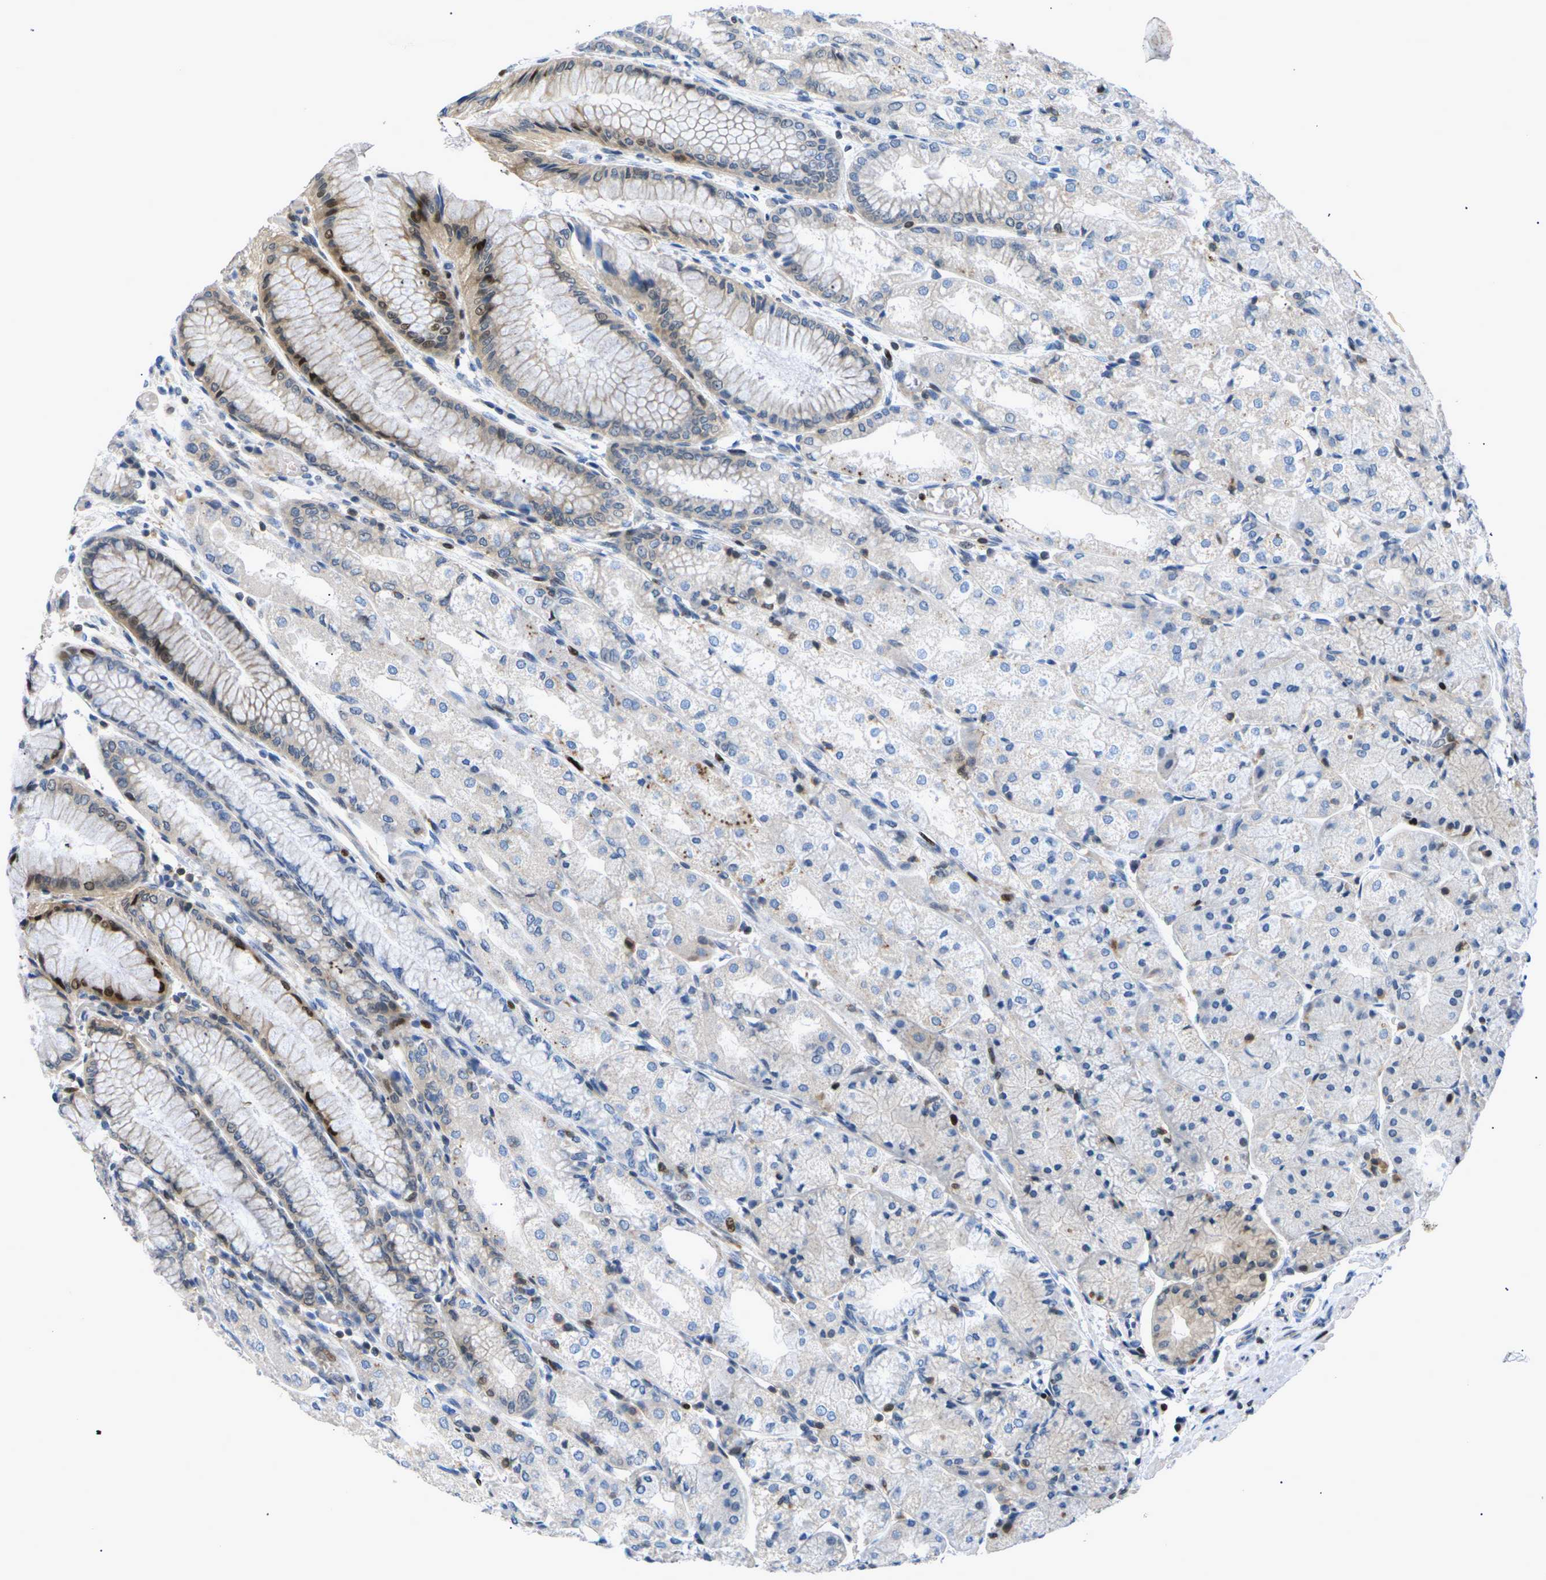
{"staining": {"intensity": "strong", "quantity": "<25%", "location": "cytoplasmic/membranous,nuclear"}, "tissue": "stomach", "cell_type": "Glandular cells", "image_type": "normal", "snomed": [{"axis": "morphology", "description": "Normal tissue, NOS"}, {"axis": "topography", "description": "Stomach, upper"}], "caption": "Immunohistochemical staining of unremarkable human stomach reveals strong cytoplasmic/membranous,nuclear protein staining in approximately <25% of glandular cells. (DAB IHC, brown staining for protein, blue staining for nuclei).", "gene": "RPS6KA3", "patient": {"sex": "male", "age": 72}}